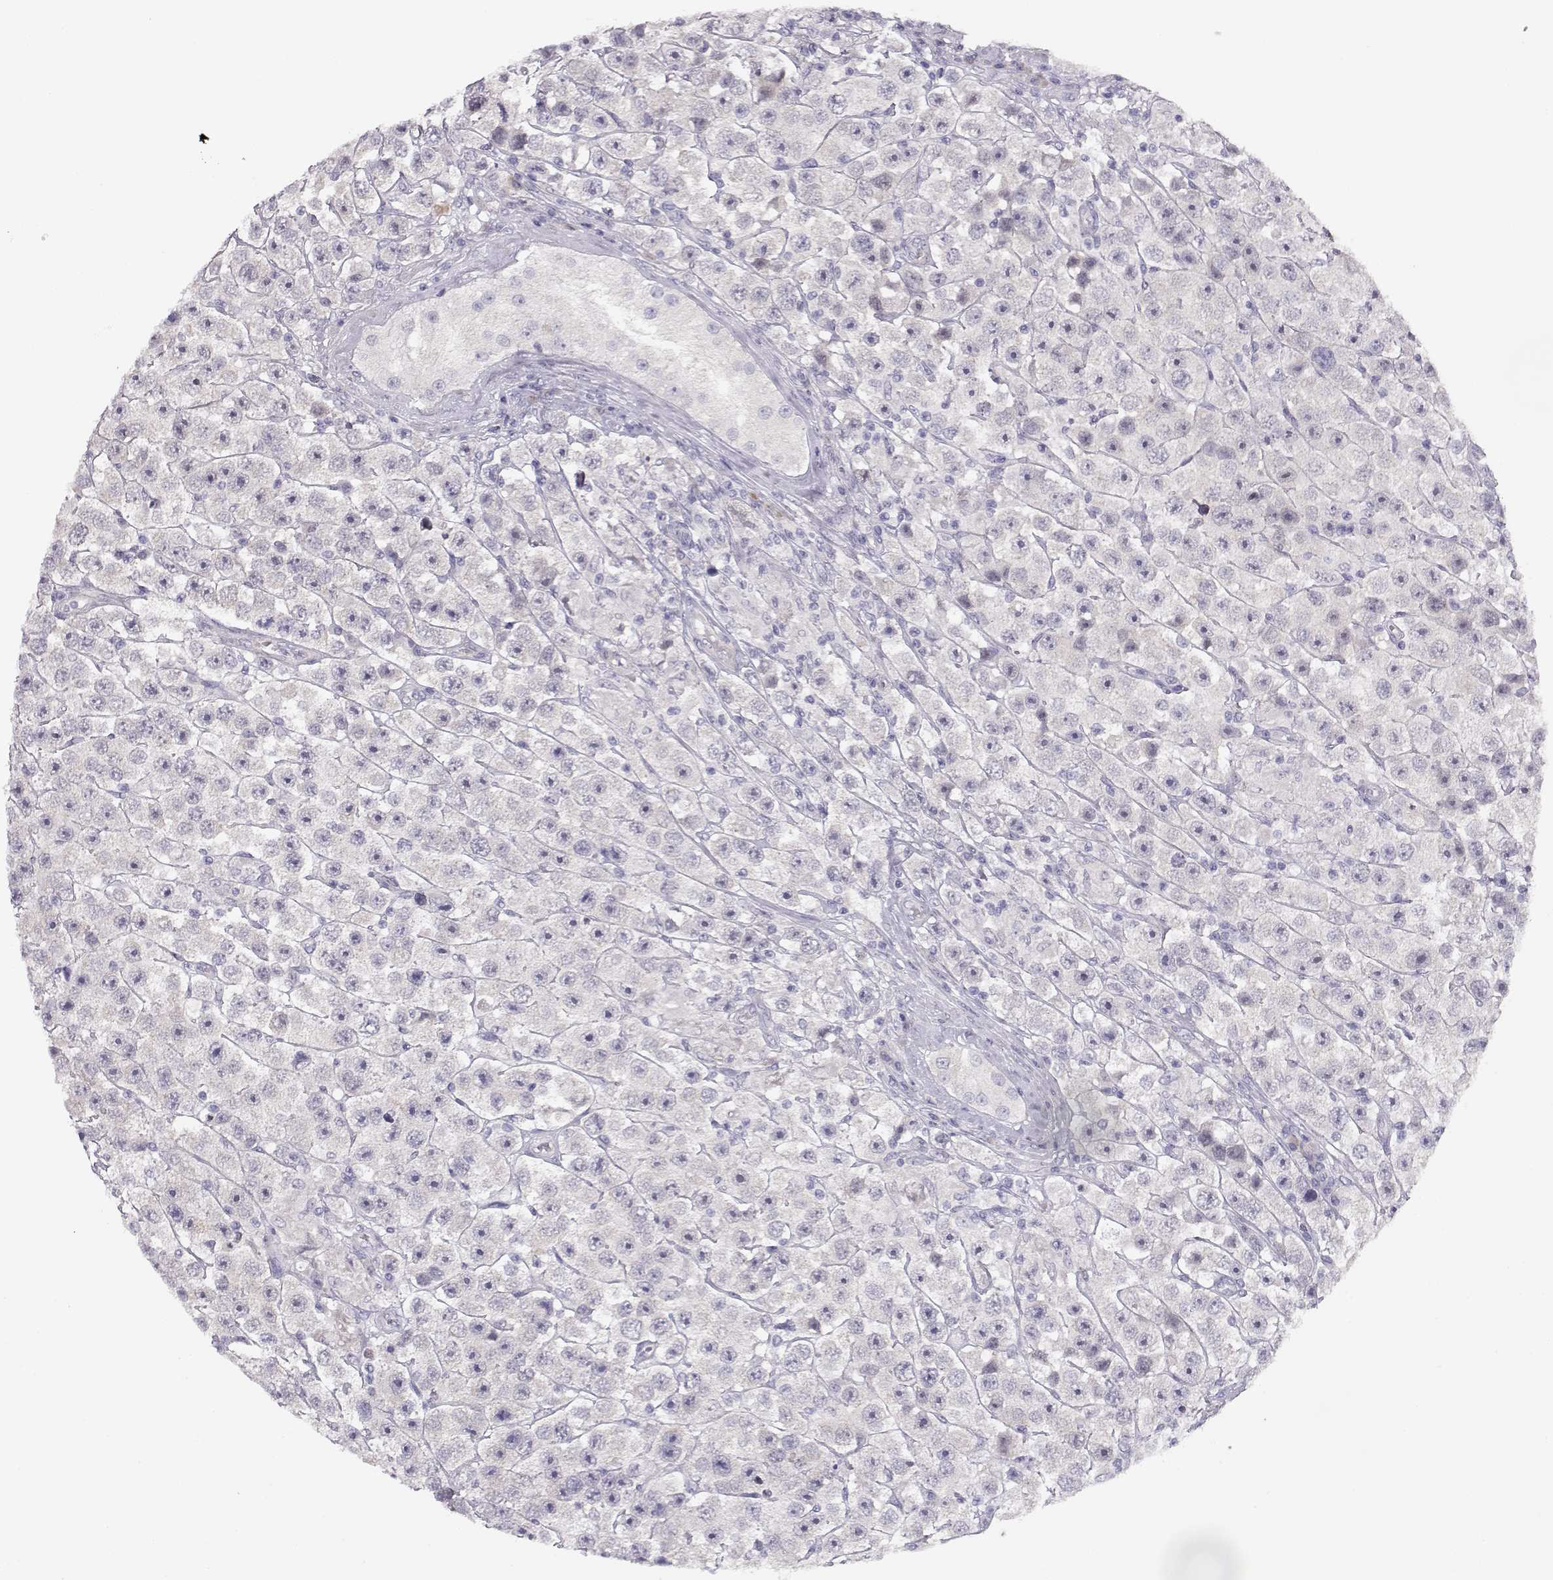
{"staining": {"intensity": "negative", "quantity": "none", "location": "none"}, "tissue": "testis cancer", "cell_type": "Tumor cells", "image_type": "cancer", "snomed": [{"axis": "morphology", "description": "Seminoma, NOS"}, {"axis": "topography", "description": "Testis"}], "caption": "This photomicrograph is of testis cancer (seminoma) stained with immunohistochemistry (IHC) to label a protein in brown with the nuclei are counter-stained blue. There is no staining in tumor cells. The staining is performed using DAB brown chromogen with nuclei counter-stained in using hematoxylin.", "gene": "TTC26", "patient": {"sex": "male", "age": 45}}